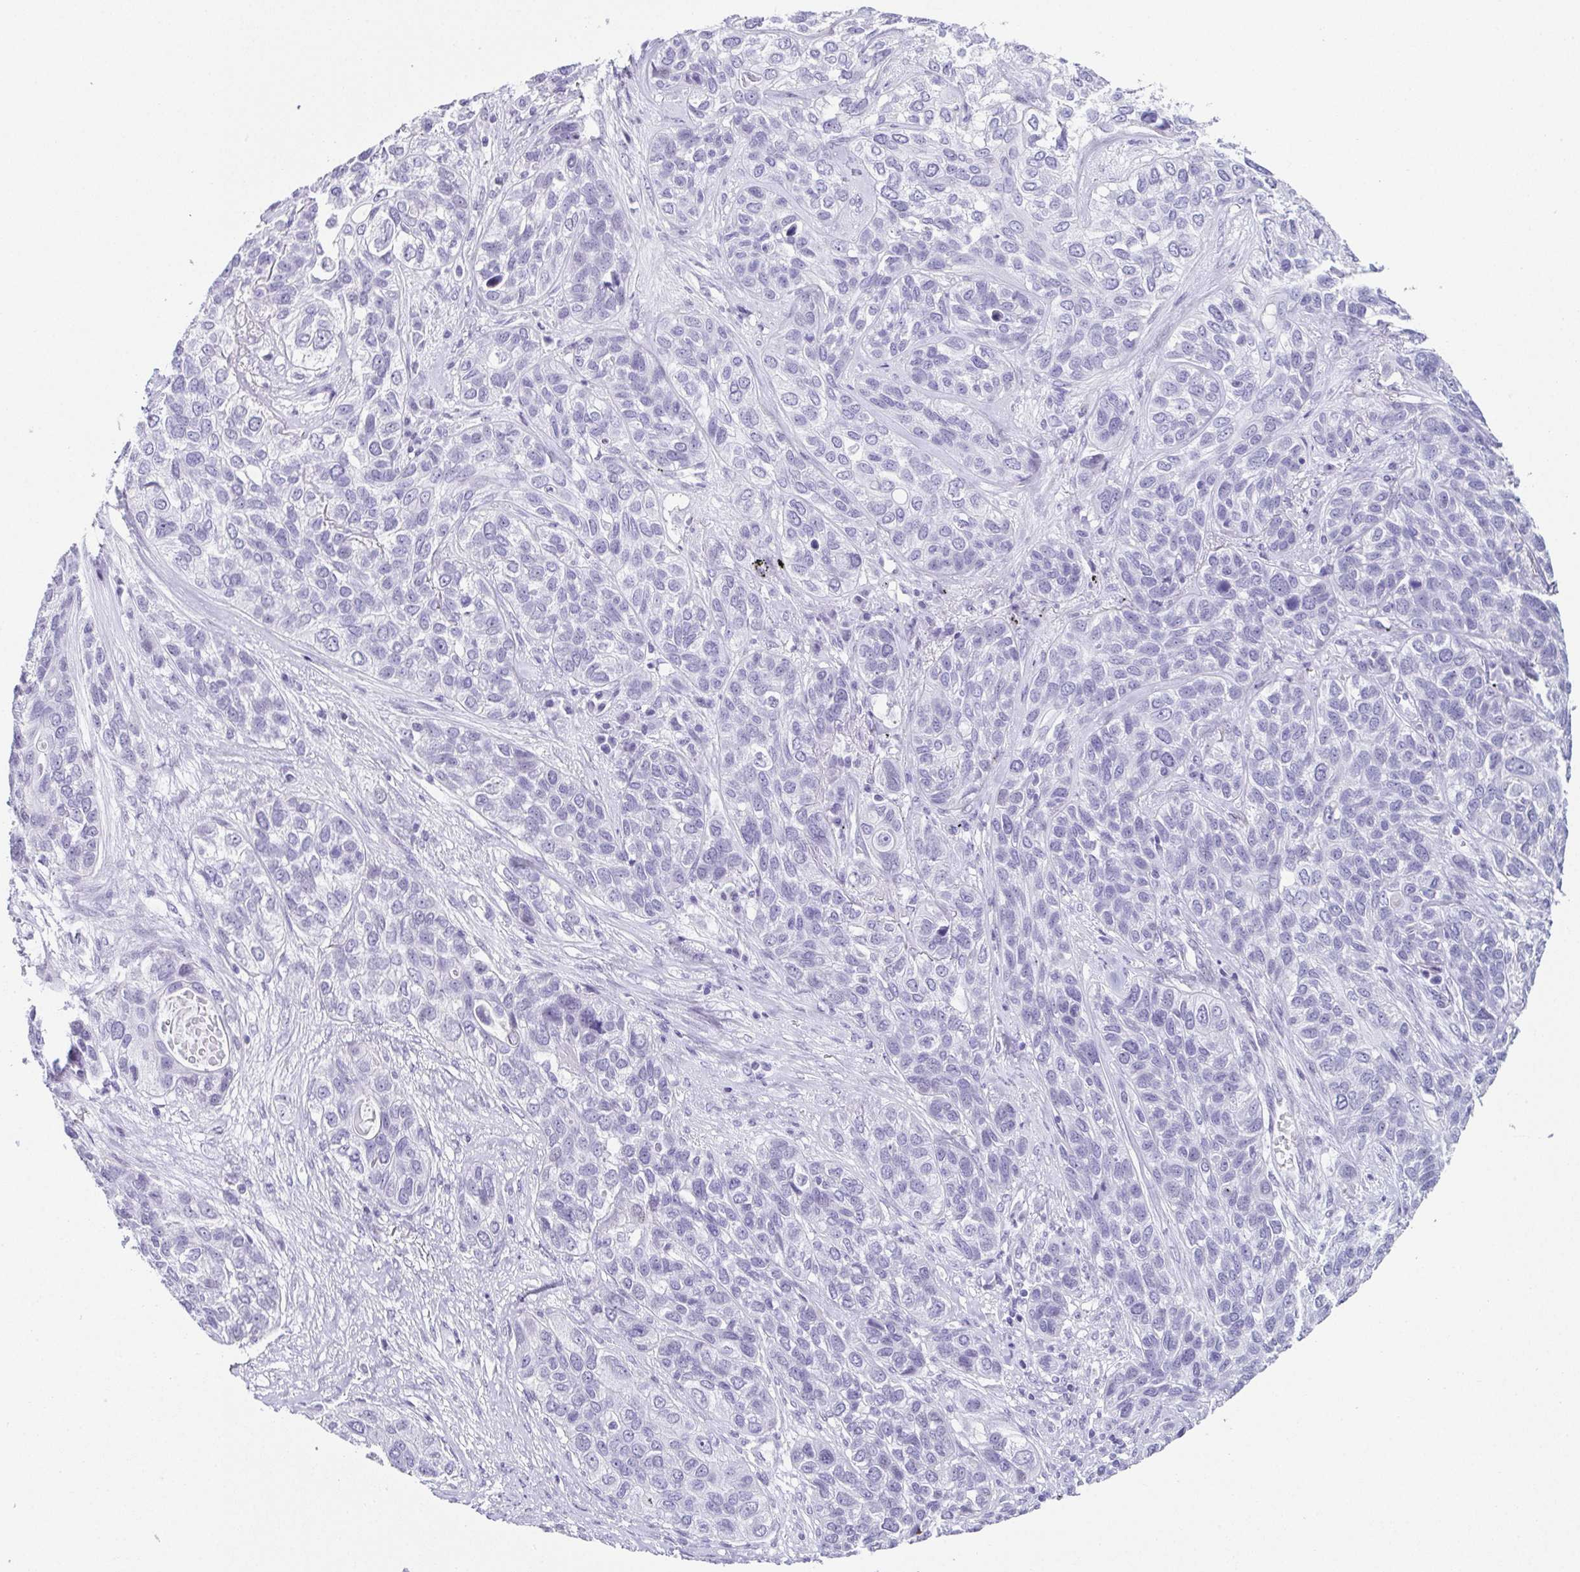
{"staining": {"intensity": "negative", "quantity": "none", "location": "none"}, "tissue": "lung cancer", "cell_type": "Tumor cells", "image_type": "cancer", "snomed": [{"axis": "morphology", "description": "Squamous cell carcinoma, NOS"}, {"axis": "topography", "description": "Lung"}], "caption": "Protein analysis of lung cancer (squamous cell carcinoma) demonstrates no significant positivity in tumor cells.", "gene": "ESX1", "patient": {"sex": "female", "age": 70}}